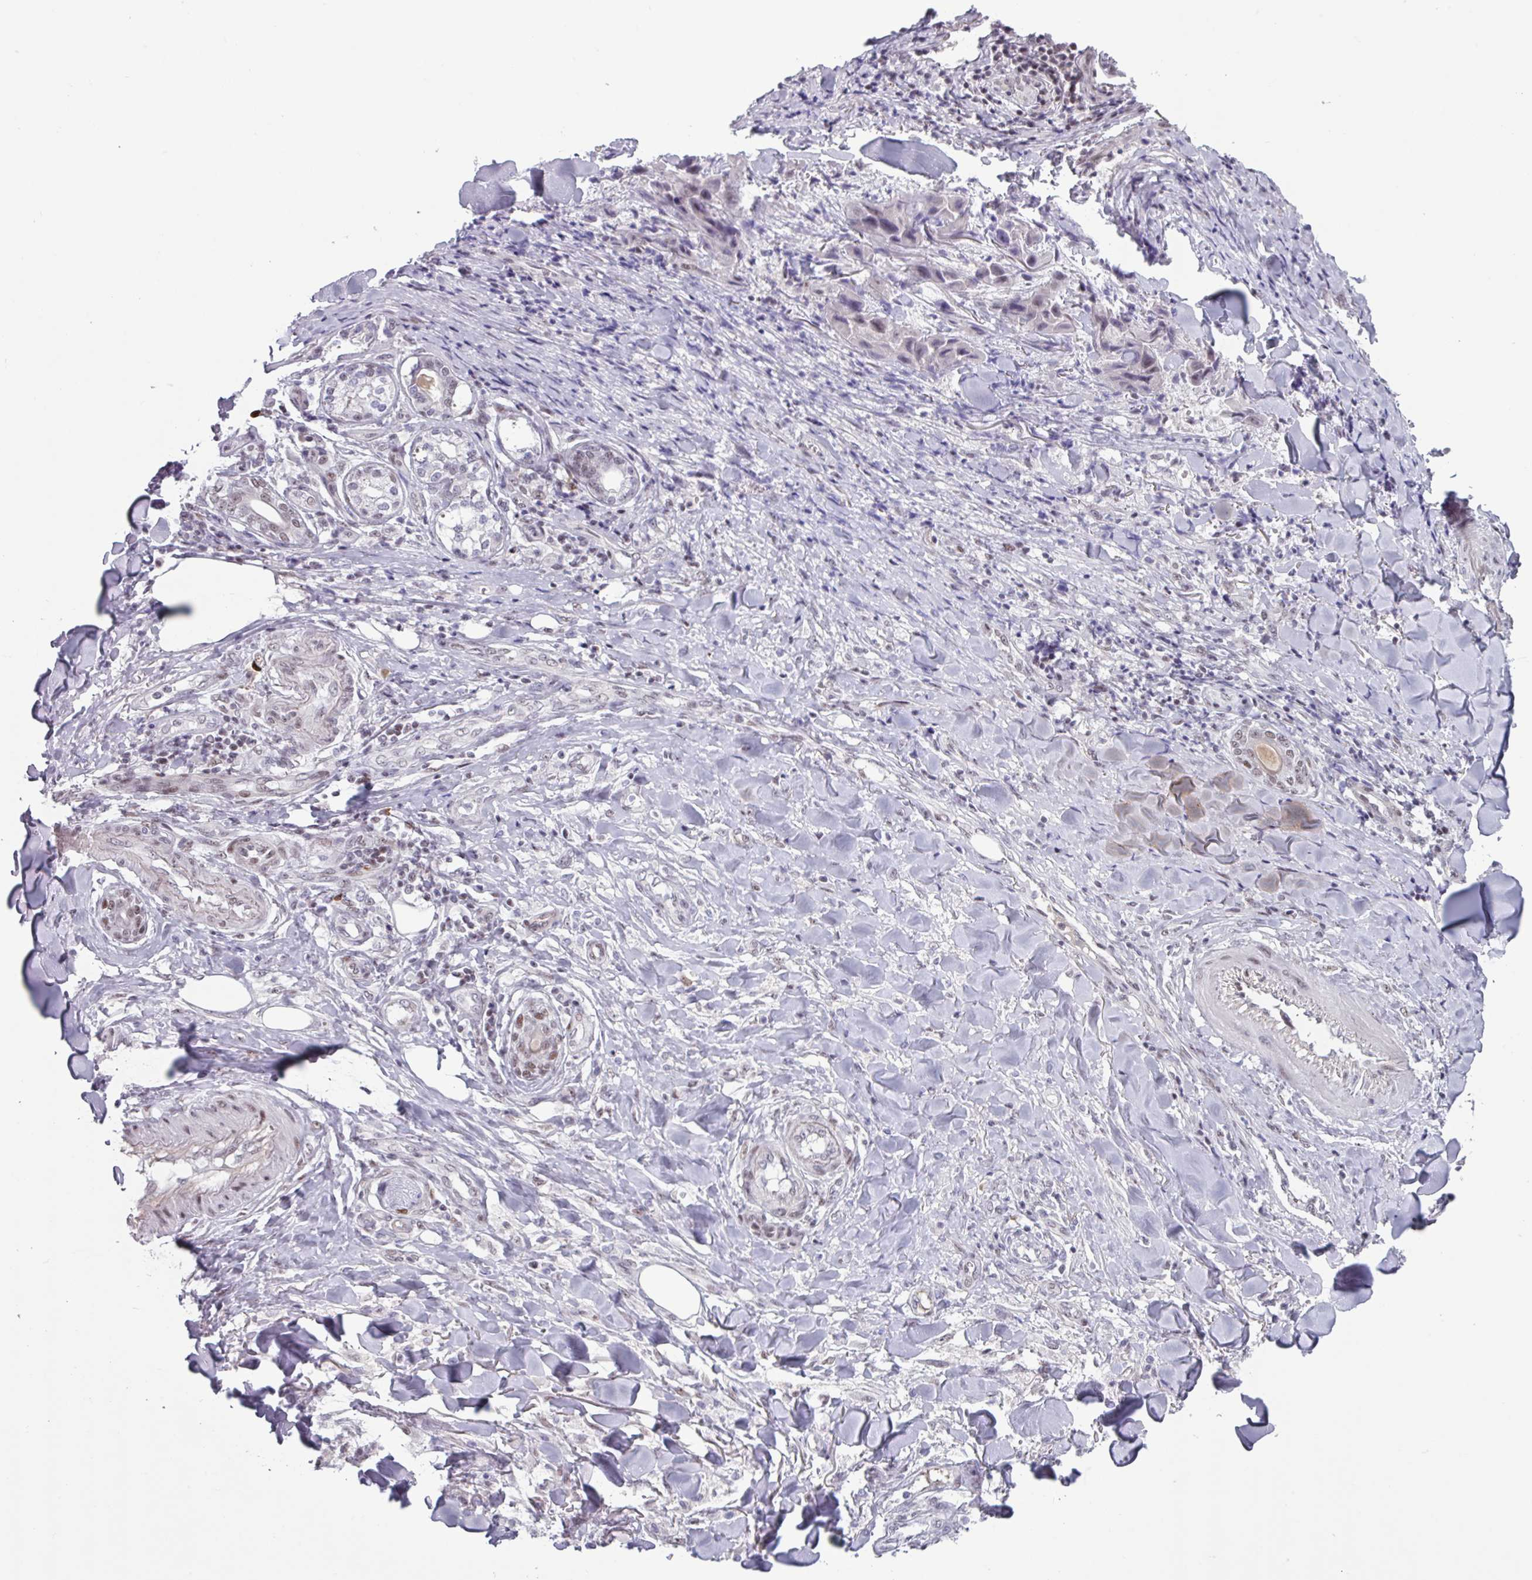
{"staining": {"intensity": "weak", "quantity": "<25%", "location": "nuclear"}, "tissue": "skin cancer", "cell_type": "Tumor cells", "image_type": "cancer", "snomed": [{"axis": "morphology", "description": "Squamous cell carcinoma, NOS"}, {"axis": "topography", "description": "Skin"}, {"axis": "topography", "description": "Subcutis"}], "caption": "A photomicrograph of human skin cancer is negative for staining in tumor cells.", "gene": "ZNF575", "patient": {"sex": "male", "age": 73}}